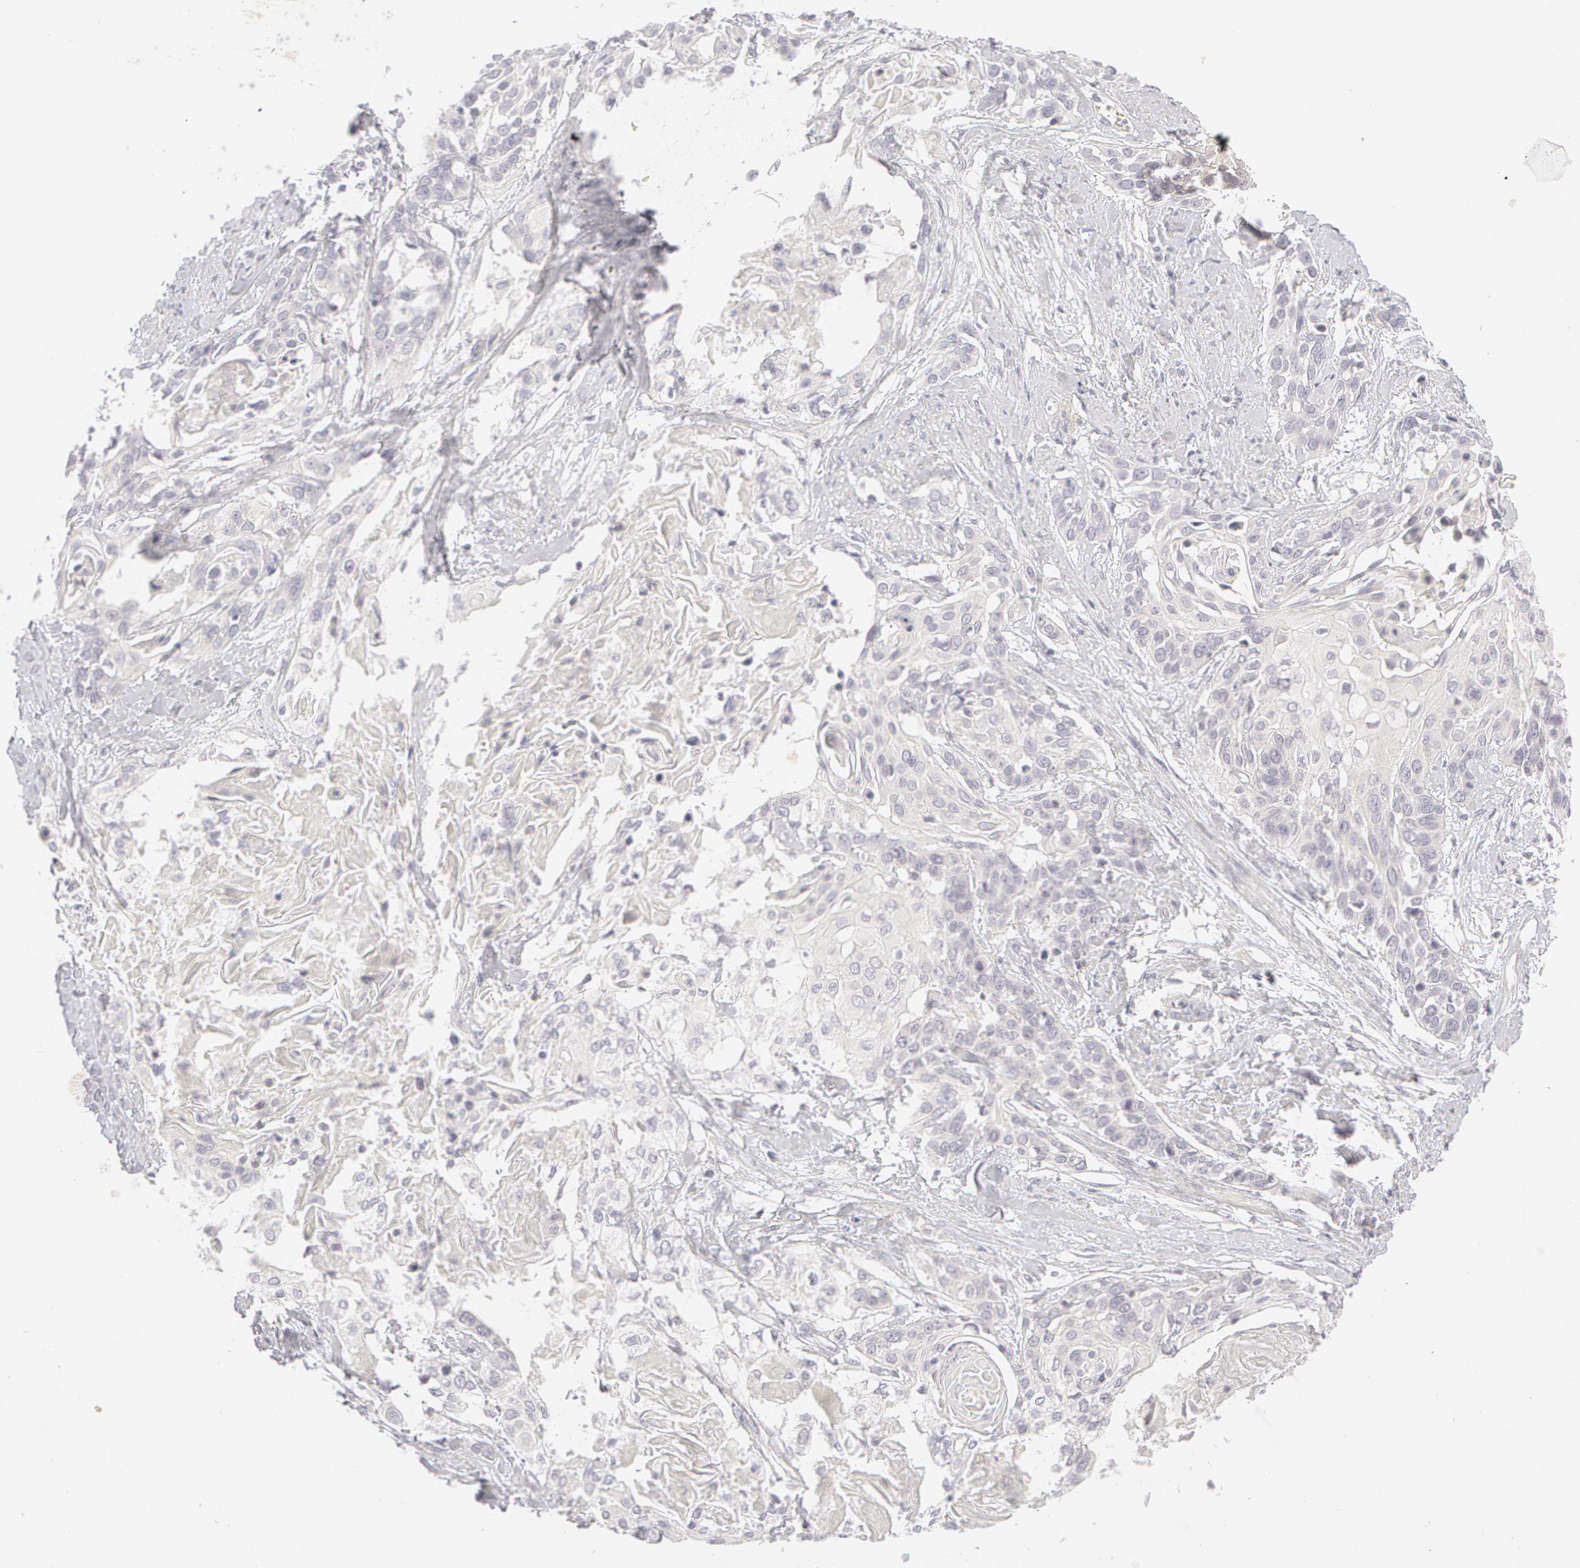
{"staining": {"intensity": "negative", "quantity": "none", "location": "none"}, "tissue": "cervical cancer", "cell_type": "Tumor cells", "image_type": "cancer", "snomed": [{"axis": "morphology", "description": "Squamous cell carcinoma, NOS"}, {"axis": "topography", "description": "Cervix"}], "caption": "Human cervical cancer (squamous cell carcinoma) stained for a protein using IHC exhibits no positivity in tumor cells.", "gene": "ABCB1", "patient": {"sex": "female", "age": 57}}